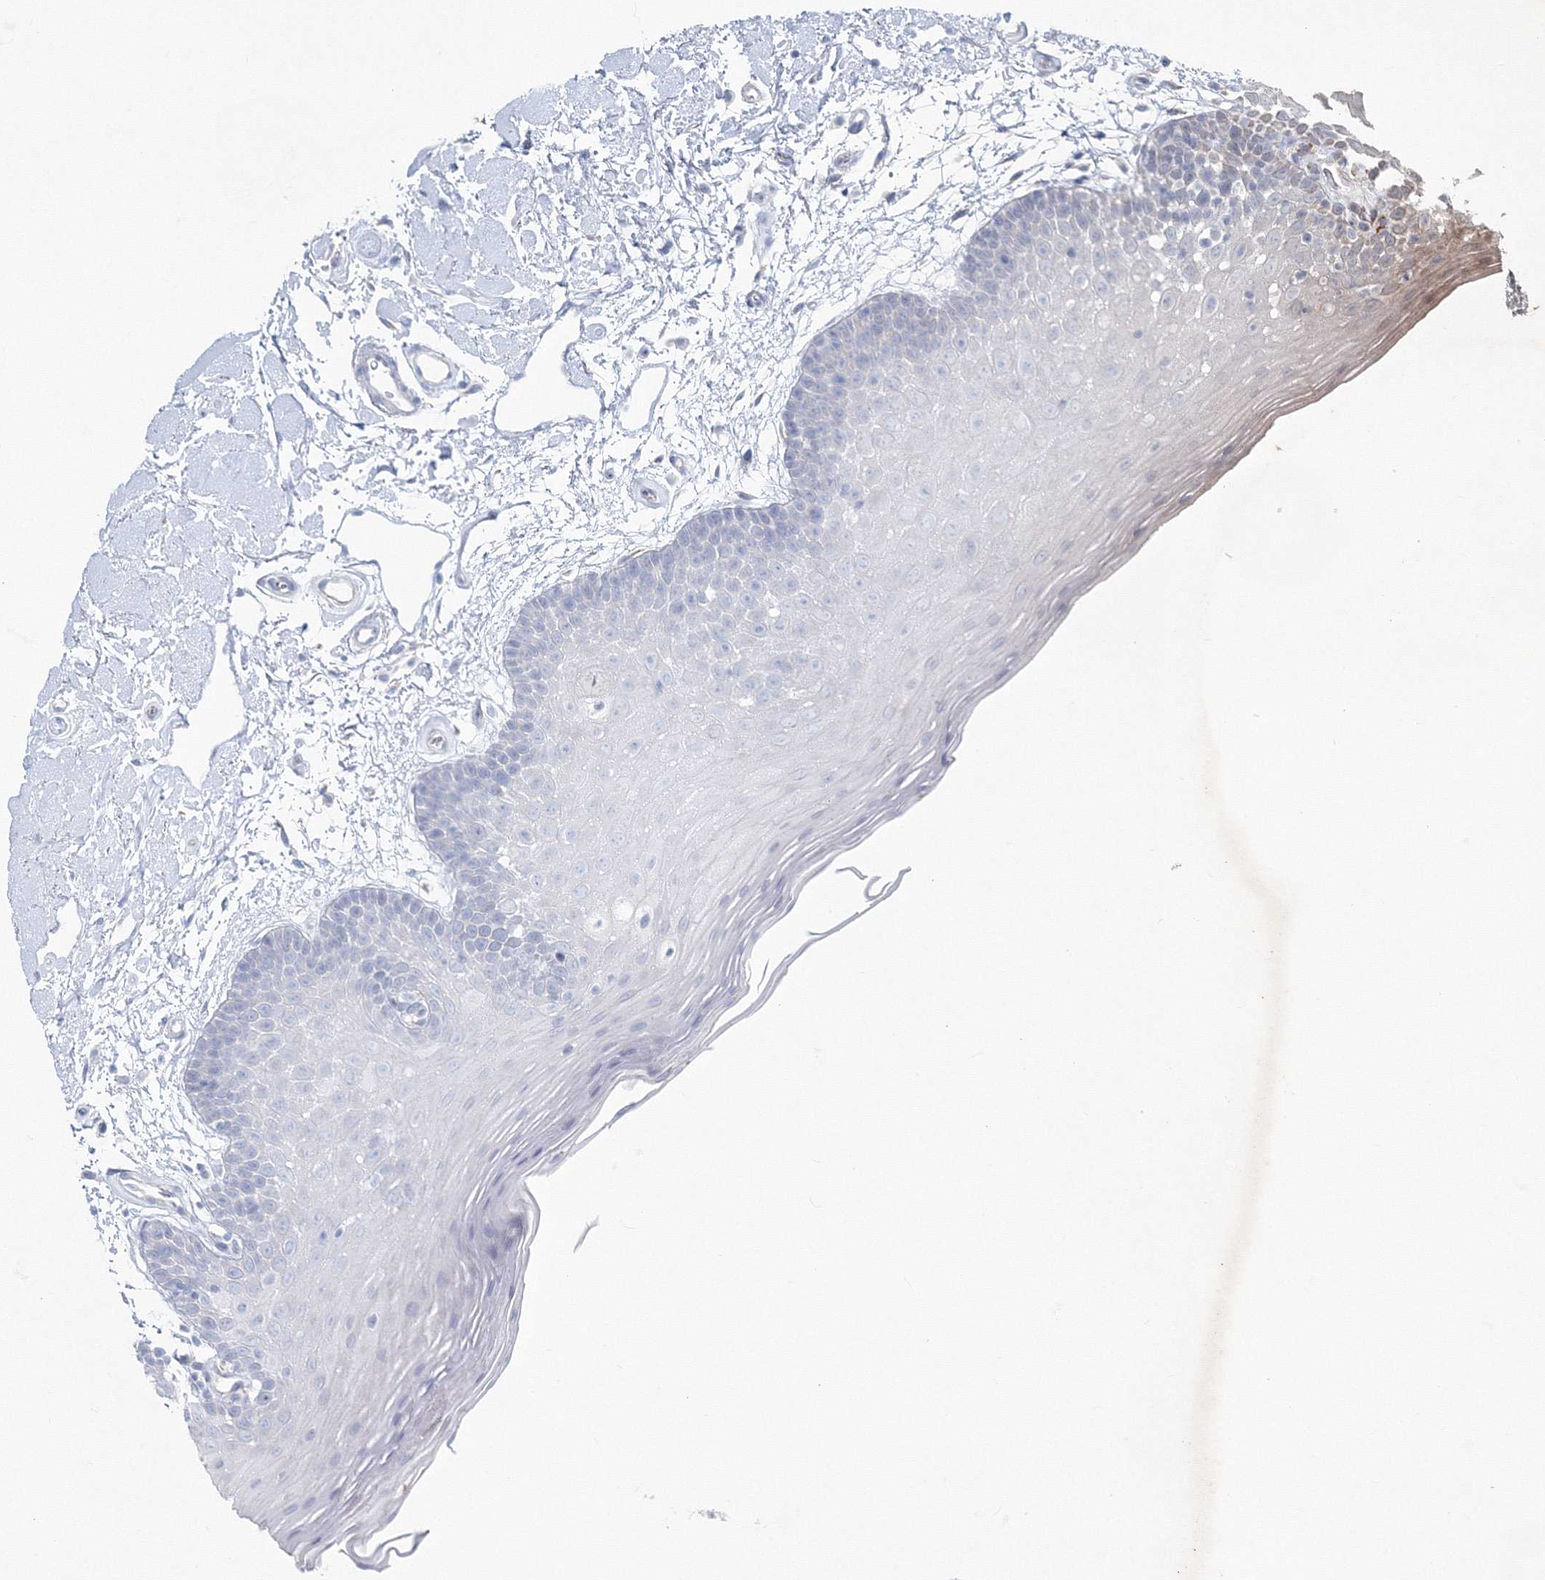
{"staining": {"intensity": "negative", "quantity": "none", "location": "none"}, "tissue": "oral mucosa", "cell_type": "Squamous epithelial cells", "image_type": "normal", "snomed": [{"axis": "morphology", "description": "Normal tissue, NOS"}, {"axis": "topography", "description": "Oral tissue"}], "caption": "A histopathology image of human oral mucosa is negative for staining in squamous epithelial cells.", "gene": "ENSG00000285283", "patient": {"sex": "male", "age": 62}}